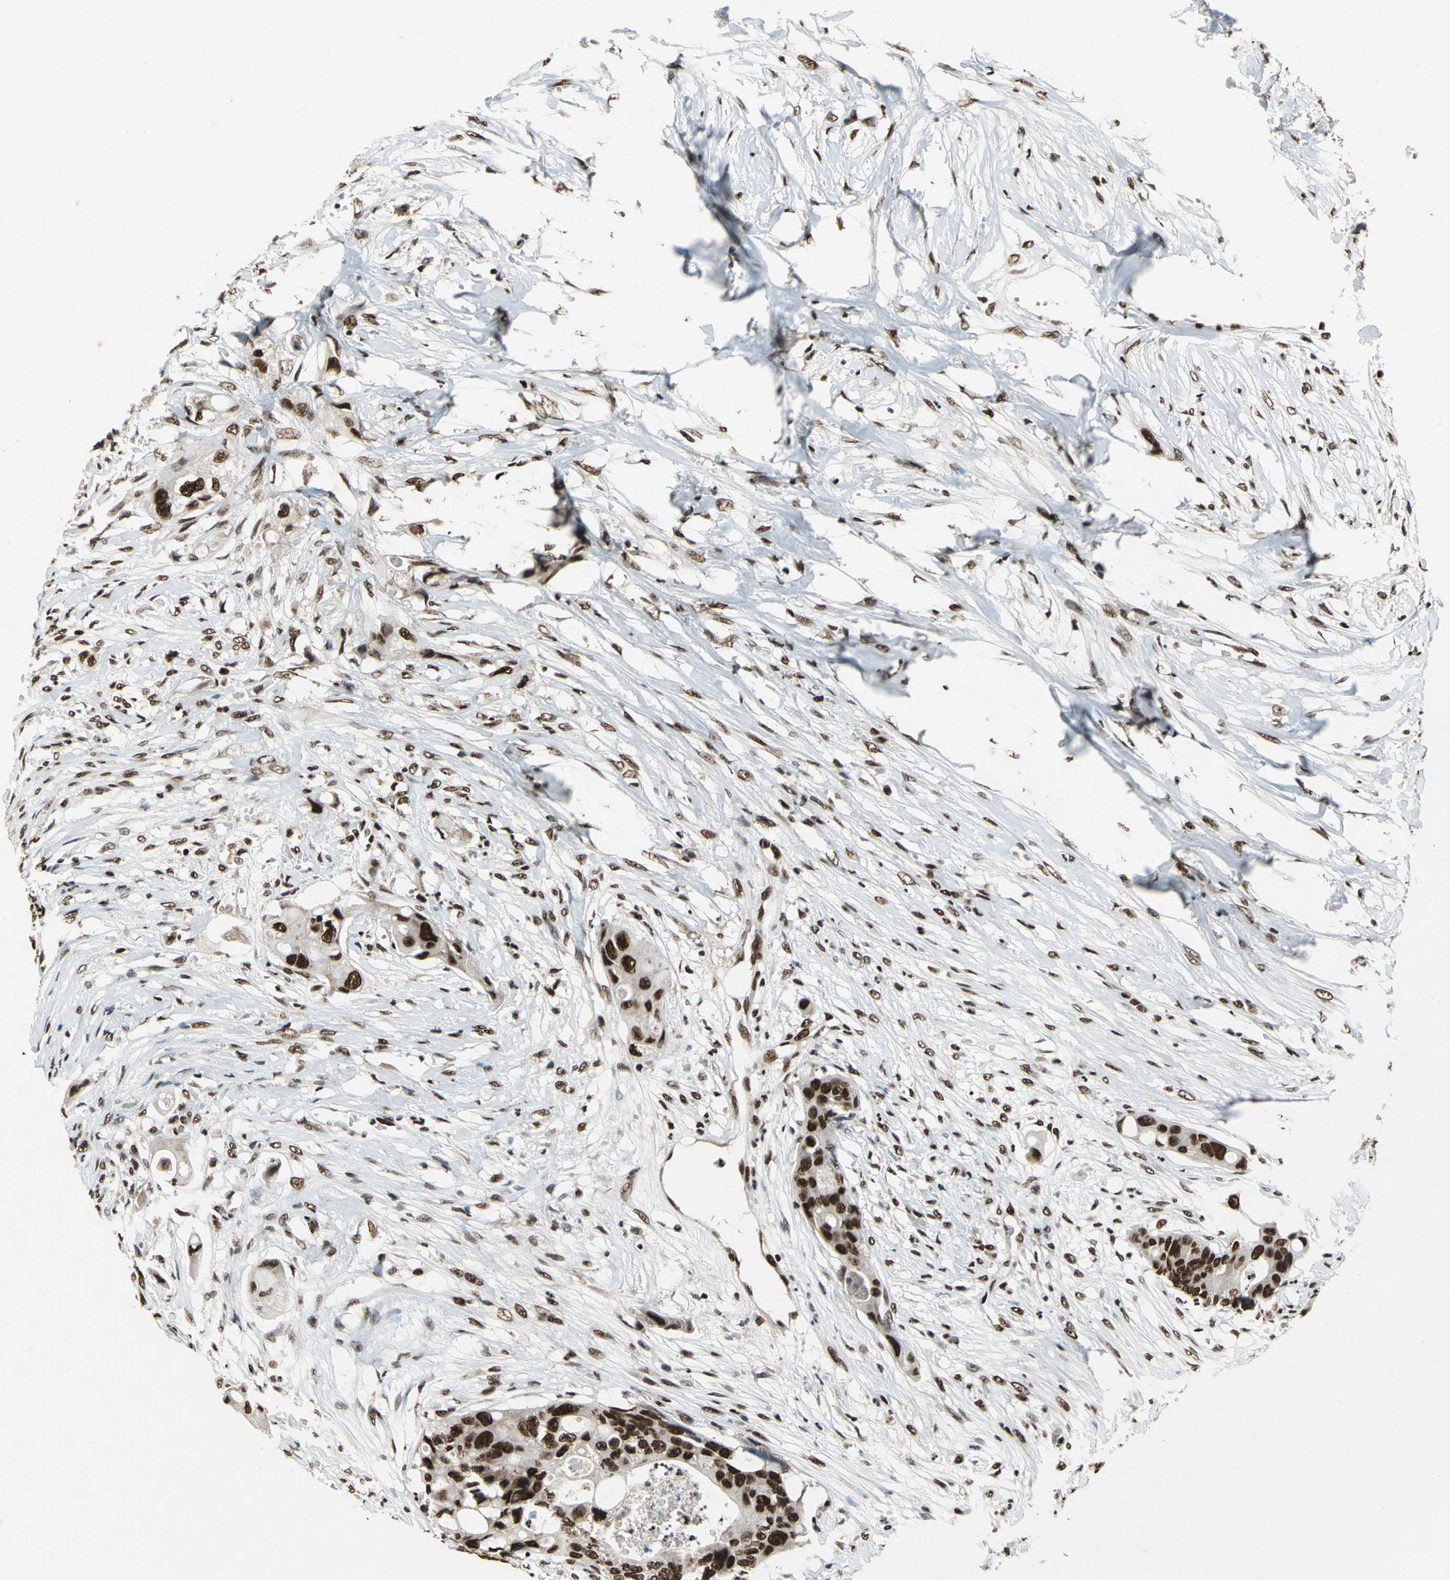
{"staining": {"intensity": "strong", "quantity": ">75%", "location": "nuclear"}, "tissue": "colorectal cancer", "cell_type": "Tumor cells", "image_type": "cancer", "snomed": [{"axis": "morphology", "description": "Adenocarcinoma, NOS"}, {"axis": "topography", "description": "Colon"}], "caption": "Protein analysis of colorectal adenocarcinoma tissue reveals strong nuclear staining in about >75% of tumor cells. (IHC, brightfield microscopy, high magnification).", "gene": "MTA2", "patient": {"sex": "female", "age": 57}}